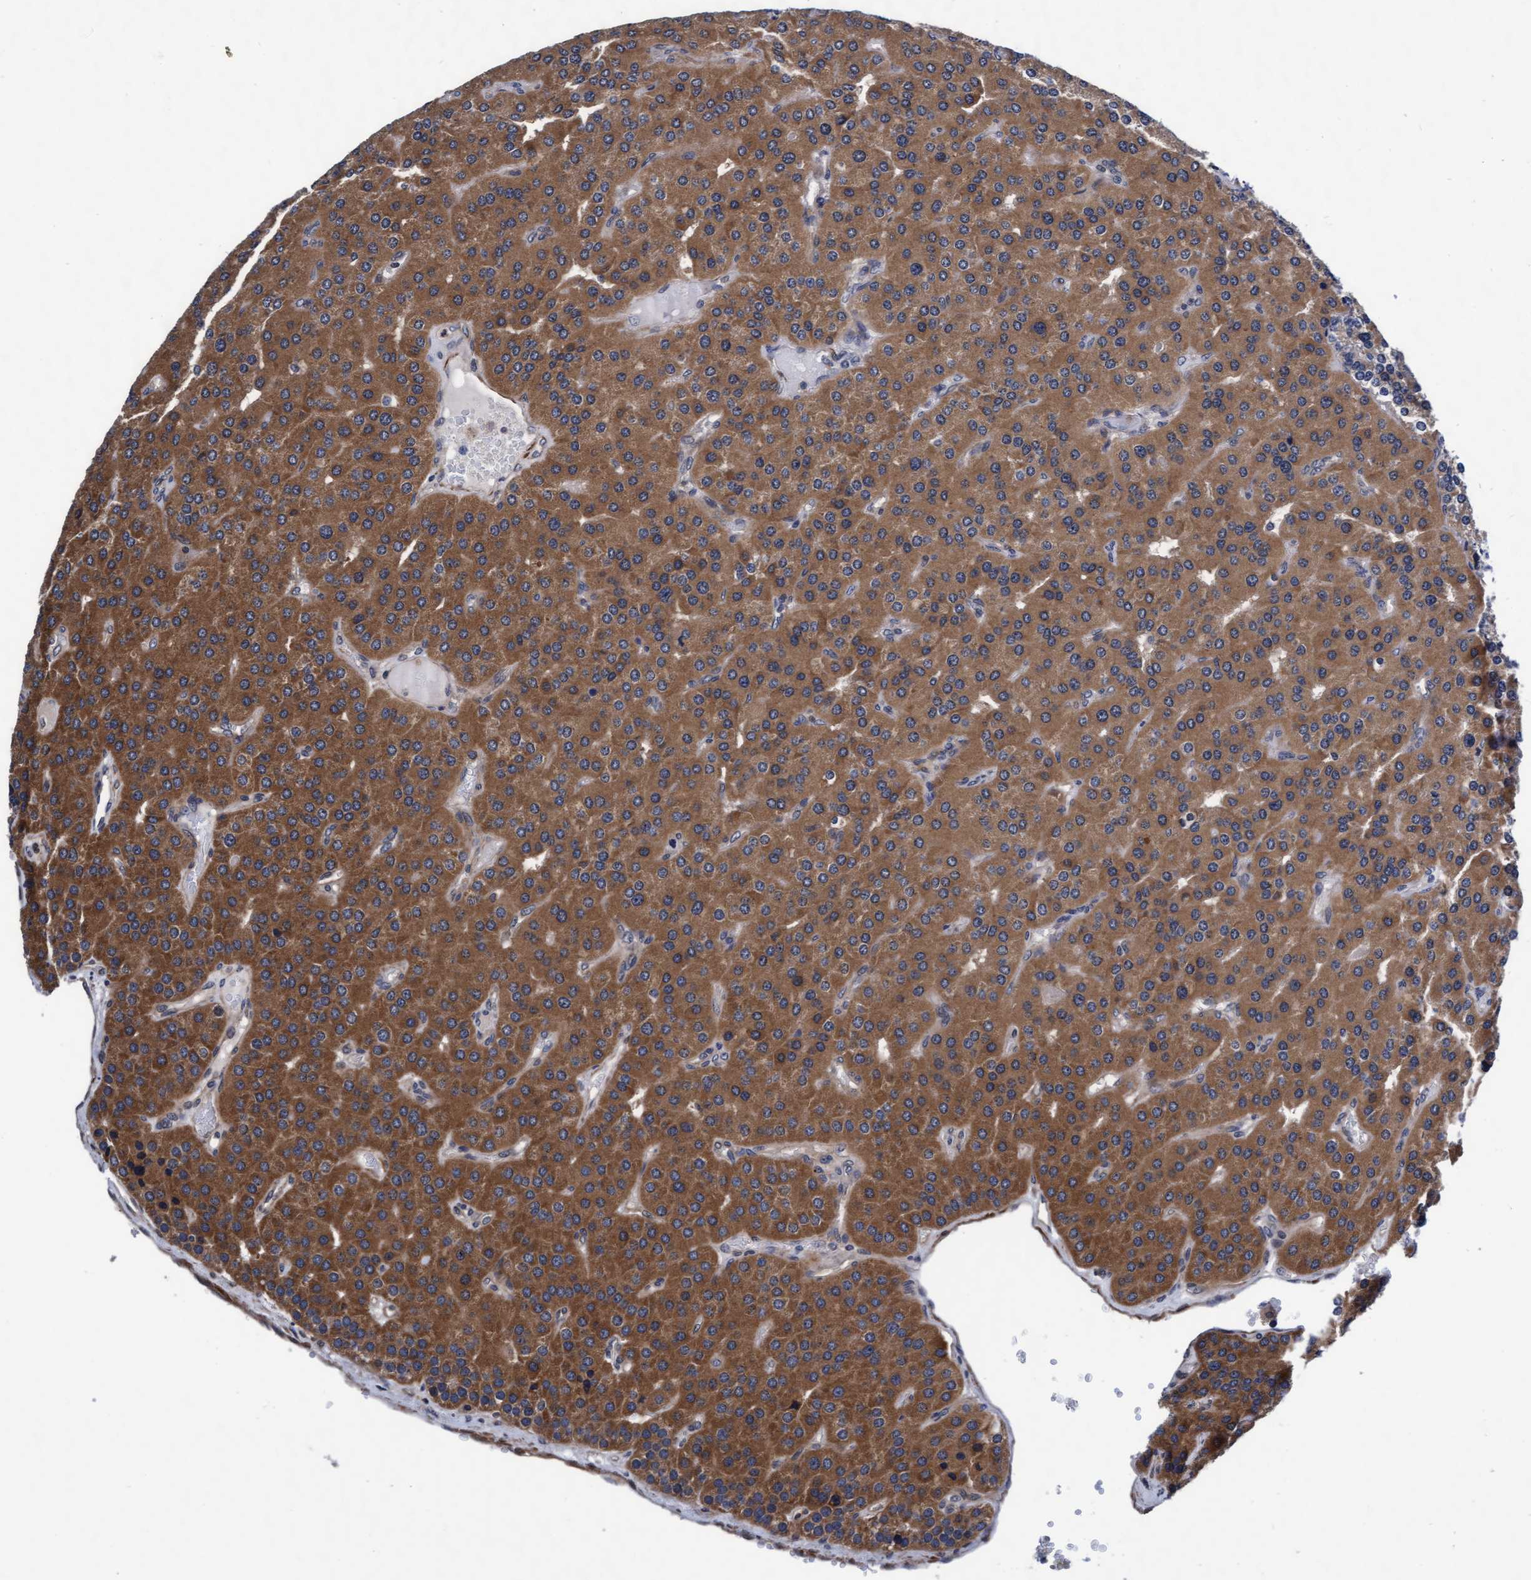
{"staining": {"intensity": "moderate", "quantity": ">75%", "location": "cytoplasmic/membranous"}, "tissue": "parathyroid gland", "cell_type": "Glandular cells", "image_type": "normal", "snomed": [{"axis": "morphology", "description": "Normal tissue, NOS"}, {"axis": "morphology", "description": "Adenoma, NOS"}, {"axis": "topography", "description": "Parathyroid gland"}], "caption": "DAB immunohistochemical staining of unremarkable parathyroid gland demonstrates moderate cytoplasmic/membranous protein positivity in approximately >75% of glandular cells.", "gene": "EFCAB13", "patient": {"sex": "female", "age": 86}}